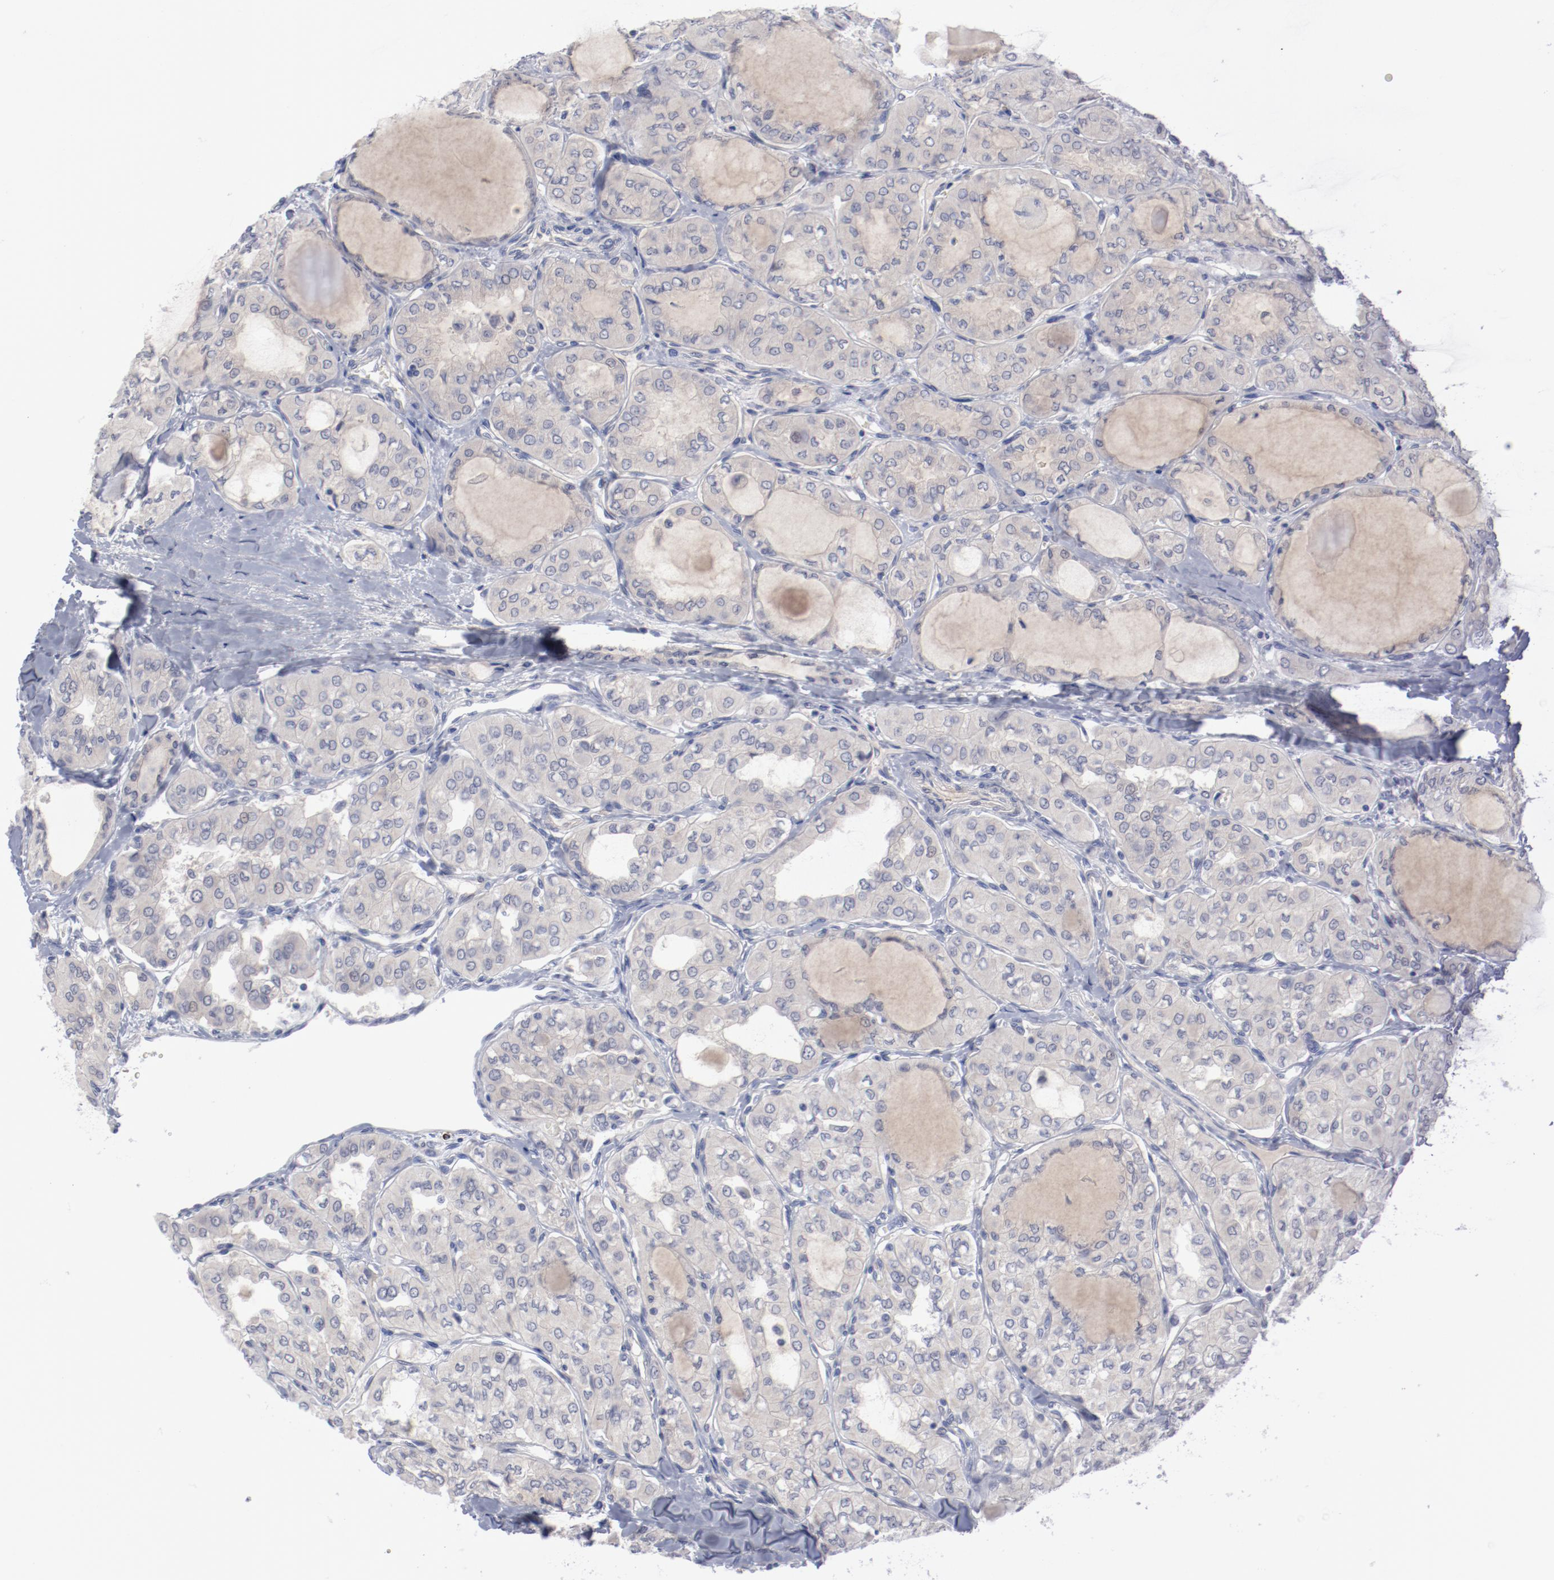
{"staining": {"intensity": "negative", "quantity": "none", "location": "none"}, "tissue": "thyroid cancer", "cell_type": "Tumor cells", "image_type": "cancer", "snomed": [{"axis": "morphology", "description": "Papillary adenocarcinoma, NOS"}, {"axis": "topography", "description": "Thyroid gland"}], "caption": "Protein analysis of thyroid cancer (papillary adenocarcinoma) shows no significant expression in tumor cells. (Brightfield microscopy of DAB (3,3'-diaminobenzidine) IHC at high magnification).", "gene": "SH3BGR", "patient": {"sex": "male", "age": 20}}